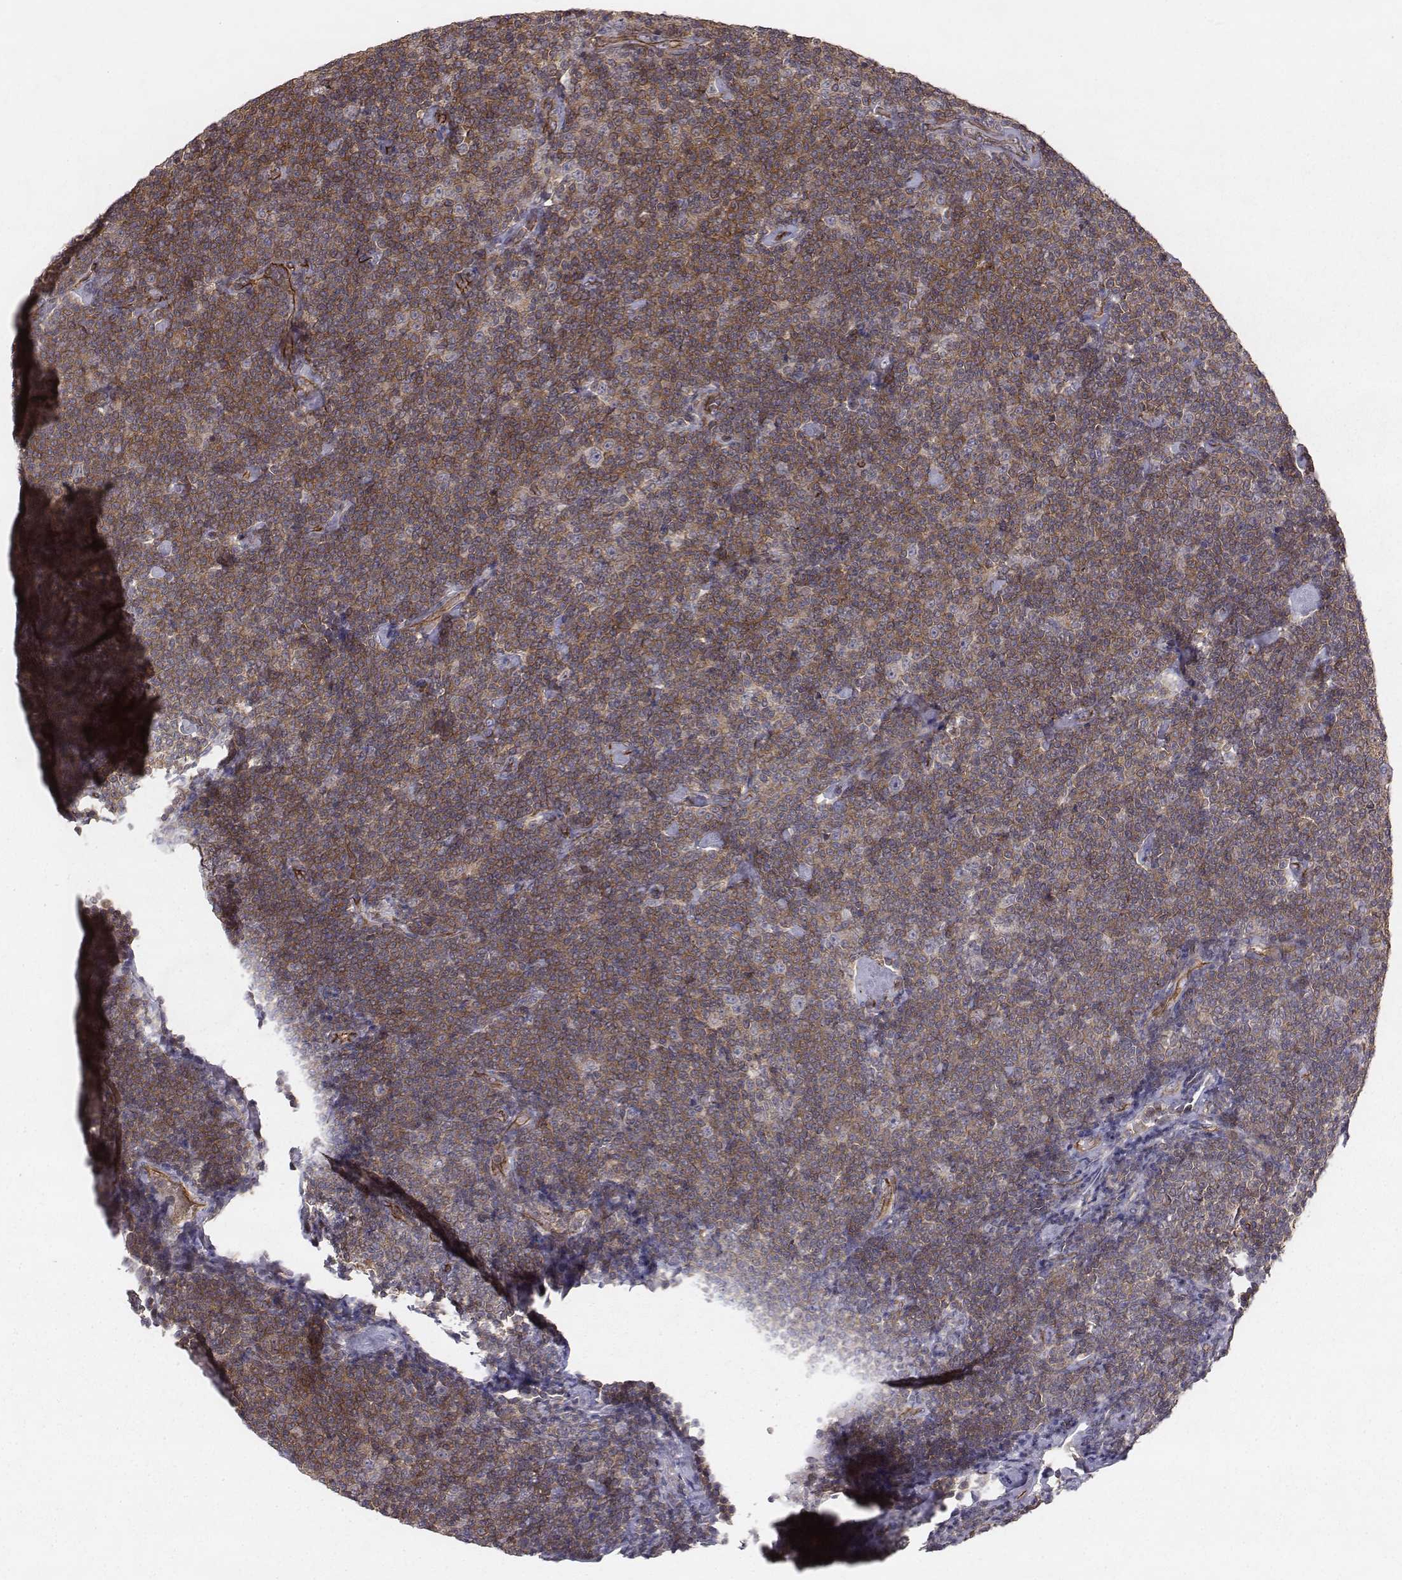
{"staining": {"intensity": "moderate", "quantity": "25%-75%", "location": "cytoplasmic/membranous"}, "tissue": "lymphoma", "cell_type": "Tumor cells", "image_type": "cancer", "snomed": [{"axis": "morphology", "description": "Malignant lymphoma, non-Hodgkin's type, Low grade"}, {"axis": "topography", "description": "Lymph node"}], "caption": "Lymphoma stained for a protein reveals moderate cytoplasmic/membranous positivity in tumor cells.", "gene": "PTPRG", "patient": {"sex": "male", "age": 81}}